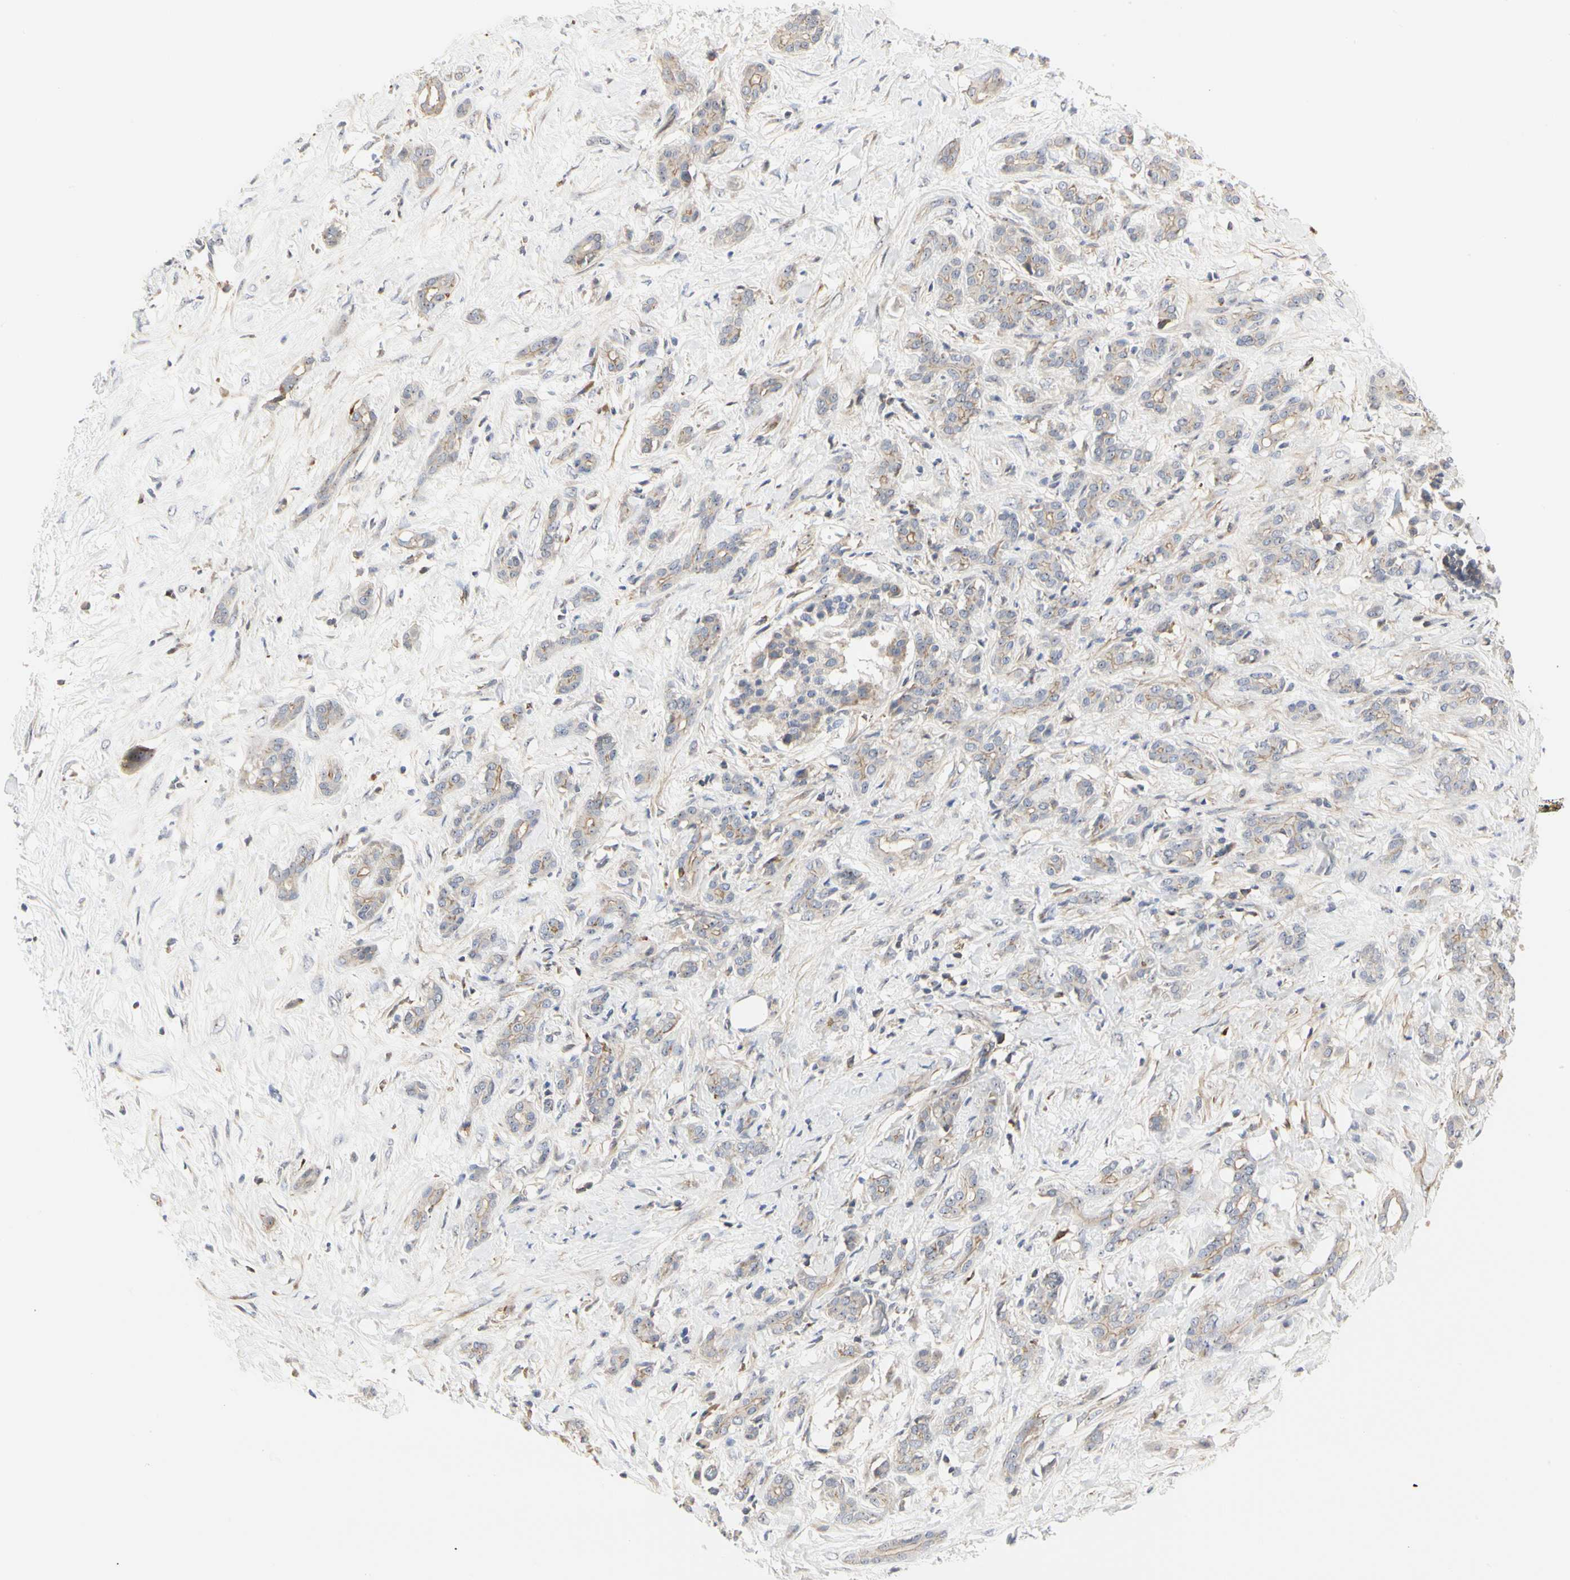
{"staining": {"intensity": "weak", "quantity": "25%-75%", "location": "cytoplasmic/membranous"}, "tissue": "pancreatic cancer", "cell_type": "Tumor cells", "image_type": "cancer", "snomed": [{"axis": "morphology", "description": "Adenocarcinoma, NOS"}, {"axis": "topography", "description": "Pancreas"}], "caption": "Immunohistochemistry (IHC) (DAB) staining of adenocarcinoma (pancreatic) exhibits weak cytoplasmic/membranous protein expression in about 25%-75% of tumor cells. (brown staining indicates protein expression, while blue staining denotes nuclei).", "gene": "SHANK2", "patient": {"sex": "male", "age": 41}}